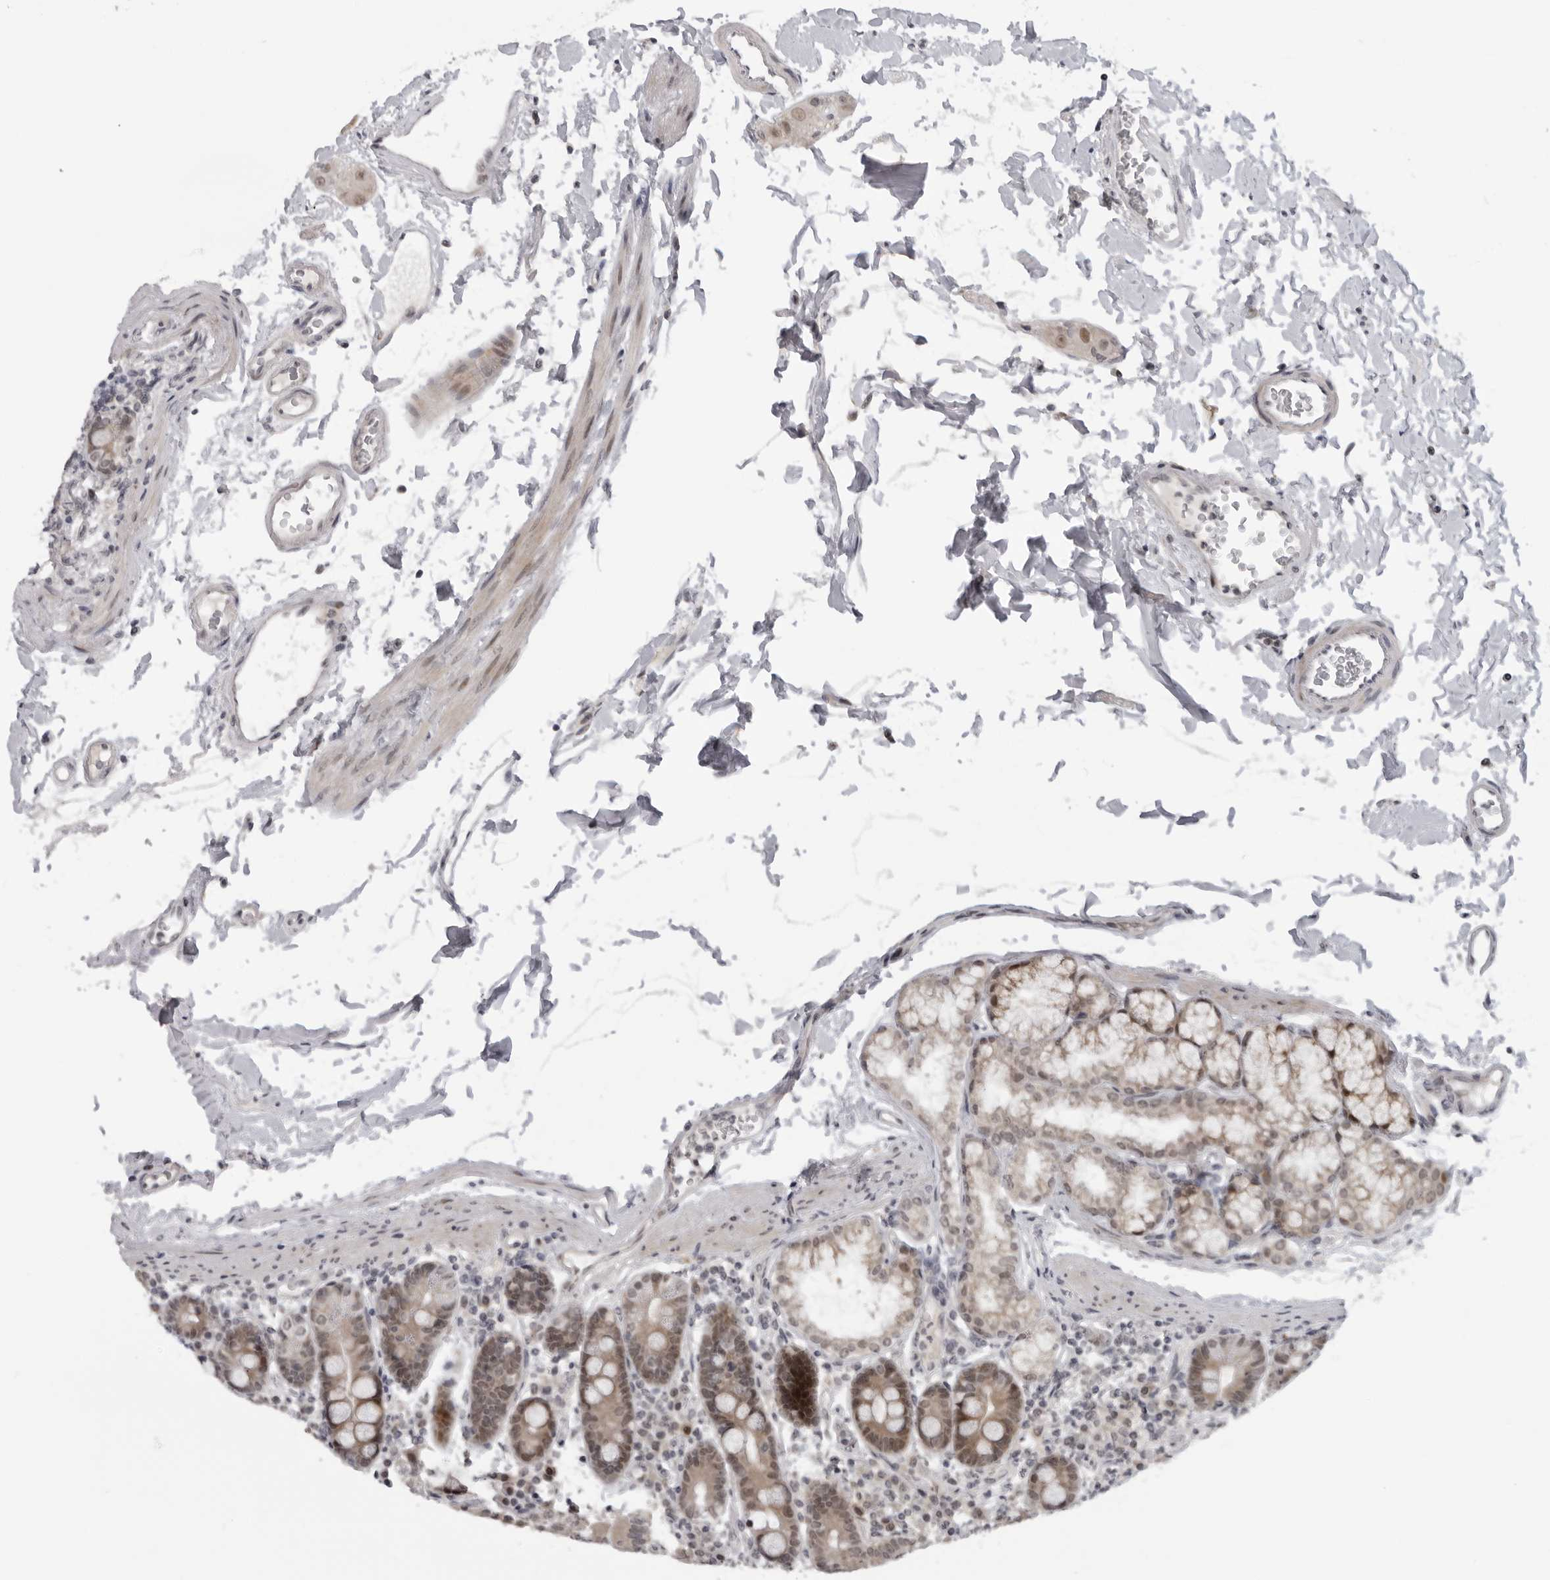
{"staining": {"intensity": "moderate", "quantity": ">75%", "location": "cytoplasmic/membranous,nuclear"}, "tissue": "duodenum", "cell_type": "Glandular cells", "image_type": "normal", "snomed": [{"axis": "morphology", "description": "Normal tissue, NOS"}, {"axis": "morphology", "description": "Adenocarcinoma, NOS"}, {"axis": "topography", "description": "Pancreas"}, {"axis": "topography", "description": "Duodenum"}], "caption": "Immunohistochemical staining of normal duodenum demonstrates moderate cytoplasmic/membranous,nuclear protein staining in about >75% of glandular cells. (IHC, brightfield microscopy, high magnification).", "gene": "ALPK2", "patient": {"sex": "male", "age": 50}}